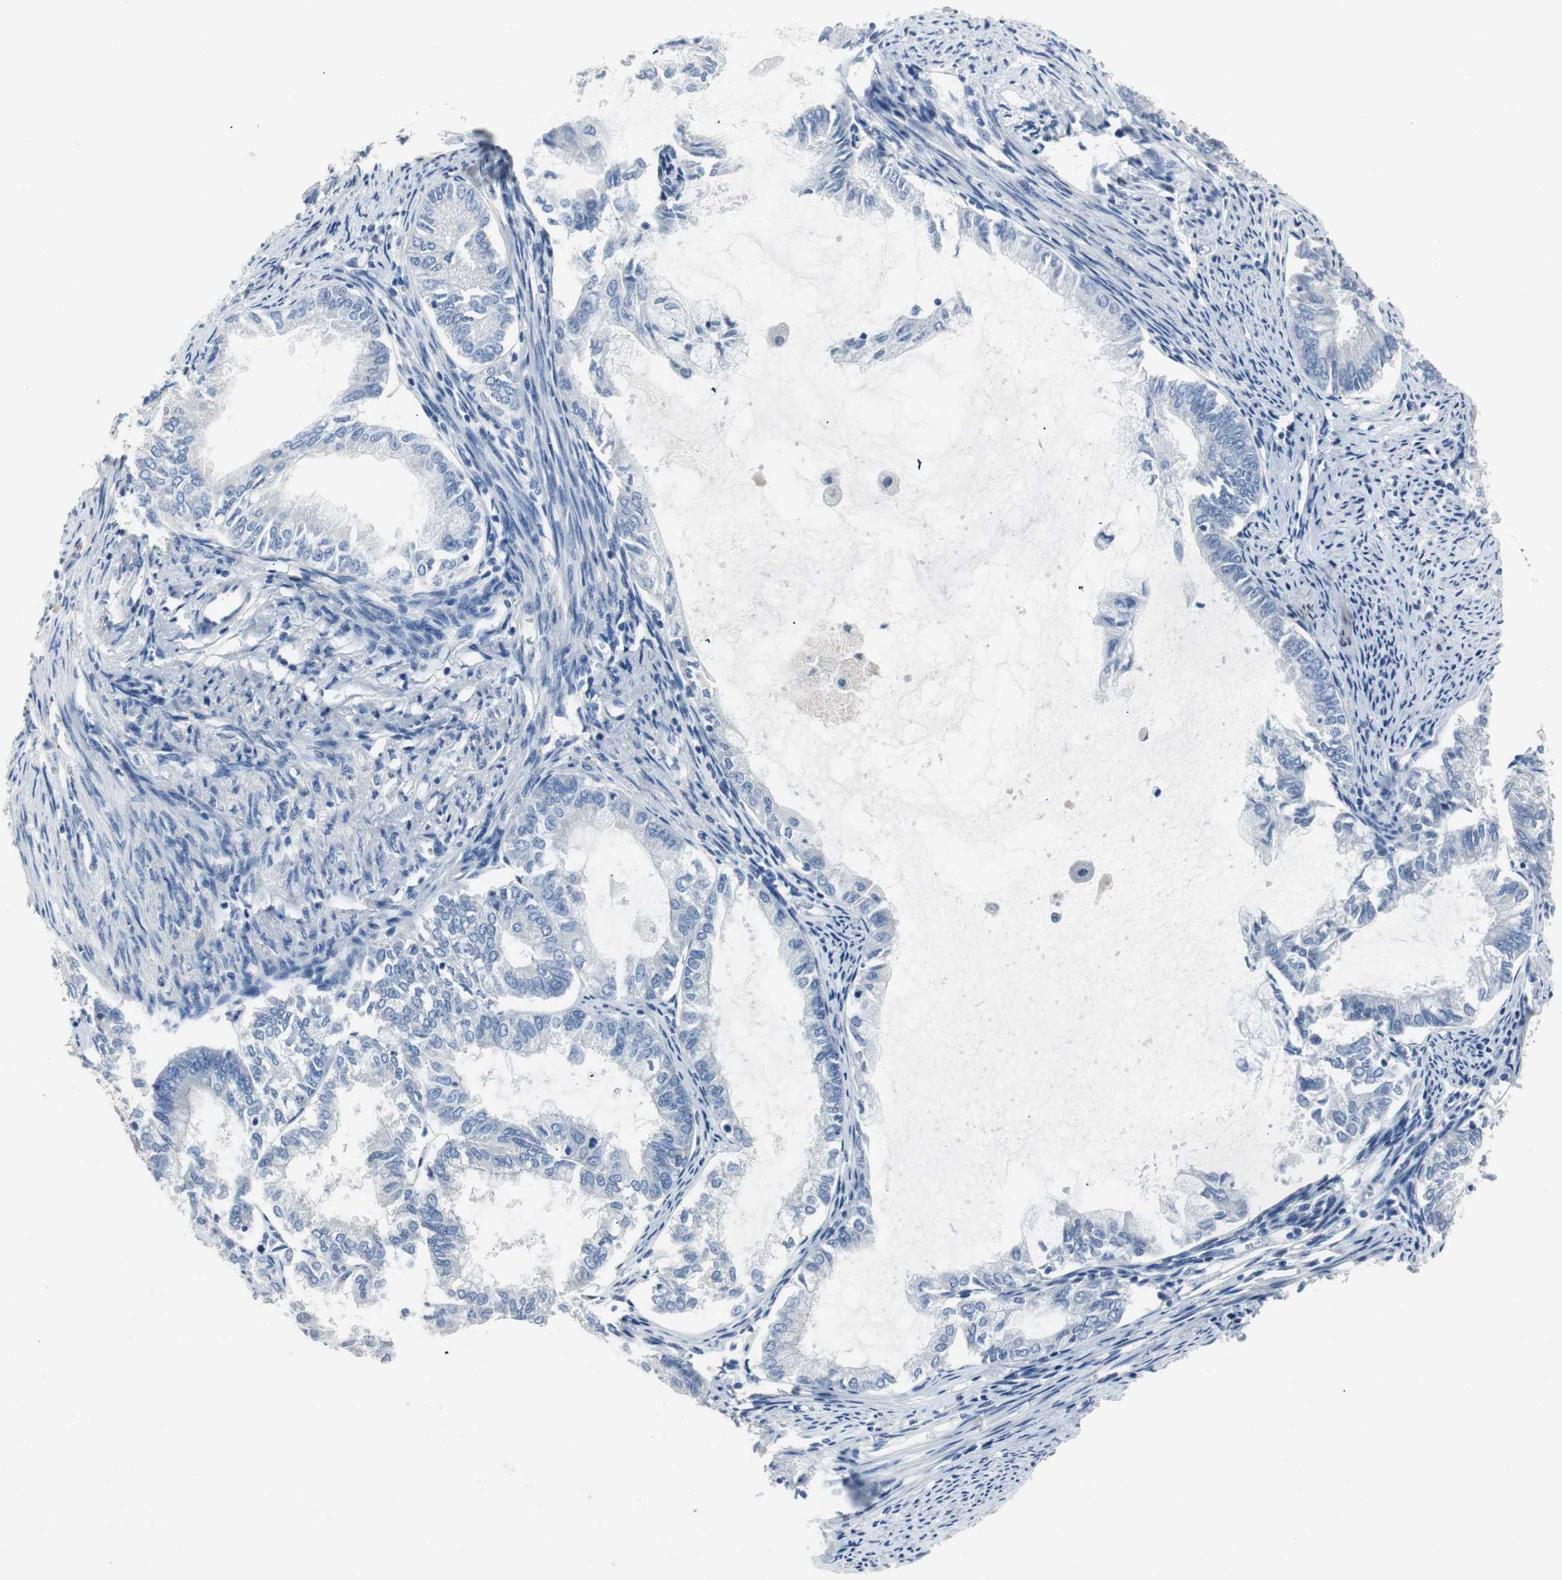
{"staining": {"intensity": "negative", "quantity": "none", "location": "none"}, "tissue": "endometrial cancer", "cell_type": "Tumor cells", "image_type": "cancer", "snomed": [{"axis": "morphology", "description": "Adenocarcinoma, NOS"}, {"axis": "topography", "description": "Endometrium"}], "caption": "A high-resolution image shows immunohistochemistry (IHC) staining of endometrial cancer, which shows no significant staining in tumor cells.", "gene": "LRP2", "patient": {"sex": "female", "age": 86}}